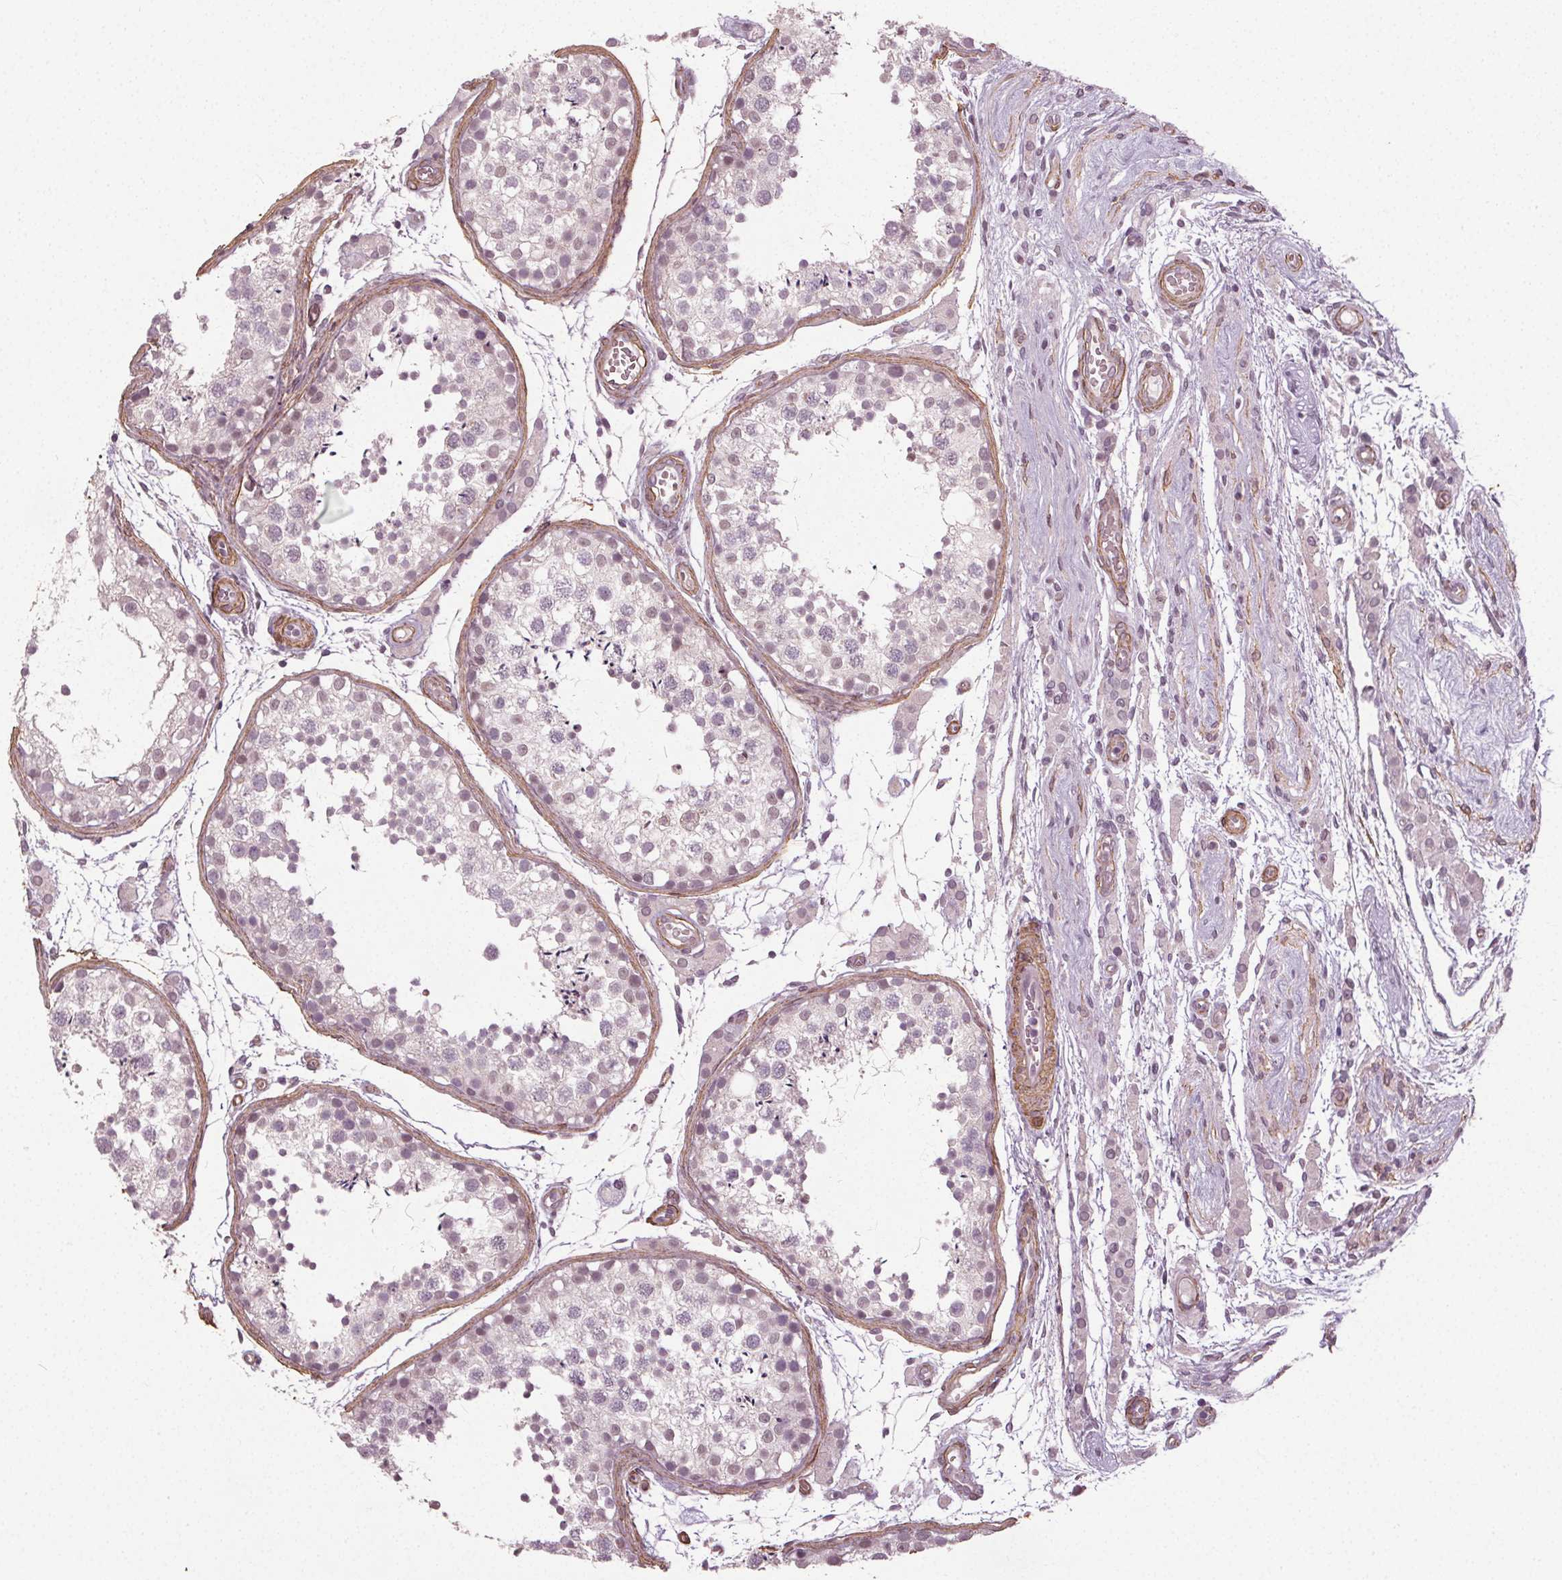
{"staining": {"intensity": "negative", "quantity": "none", "location": "none"}, "tissue": "testis", "cell_type": "Cells in seminiferous ducts", "image_type": "normal", "snomed": [{"axis": "morphology", "description": "Normal tissue, NOS"}, {"axis": "morphology", "description": "Seminoma, NOS"}, {"axis": "topography", "description": "Testis"}], "caption": "An image of human testis is negative for staining in cells in seminiferous ducts.", "gene": "PKP1", "patient": {"sex": "male", "age": 29}}